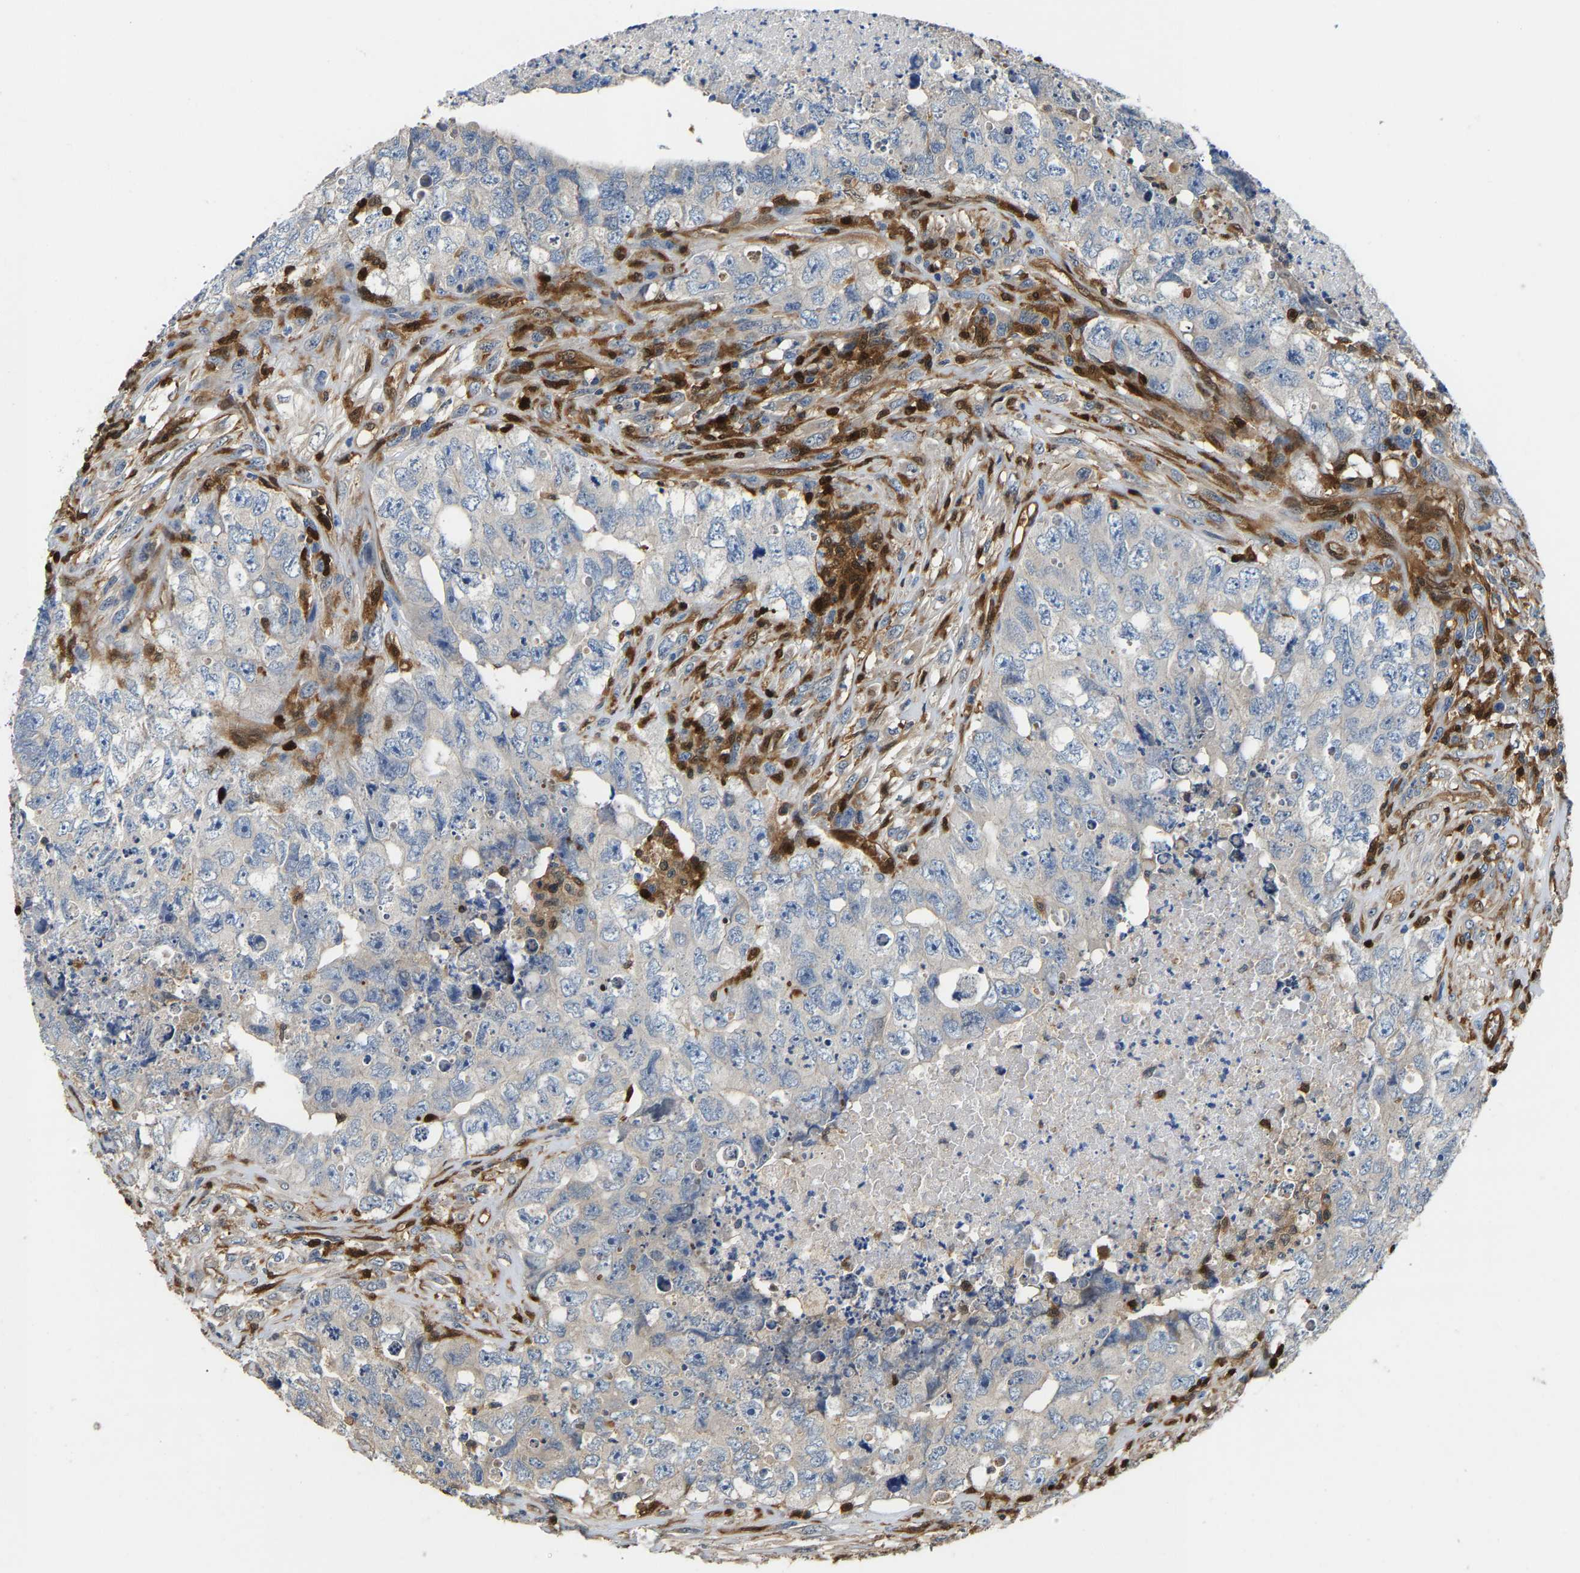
{"staining": {"intensity": "negative", "quantity": "none", "location": "none"}, "tissue": "testis cancer", "cell_type": "Tumor cells", "image_type": "cancer", "snomed": [{"axis": "morphology", "description": "Carcinoma, Embryonal, NOS"}, {"axis": "topography", "description": "Testis"}], "caption": "Immunohistochemical staining of human testis cancer reveals no significant expression in tumor cells.", "gene": "GIMAP7", "patient": {"sex": "male", "age": 32}}